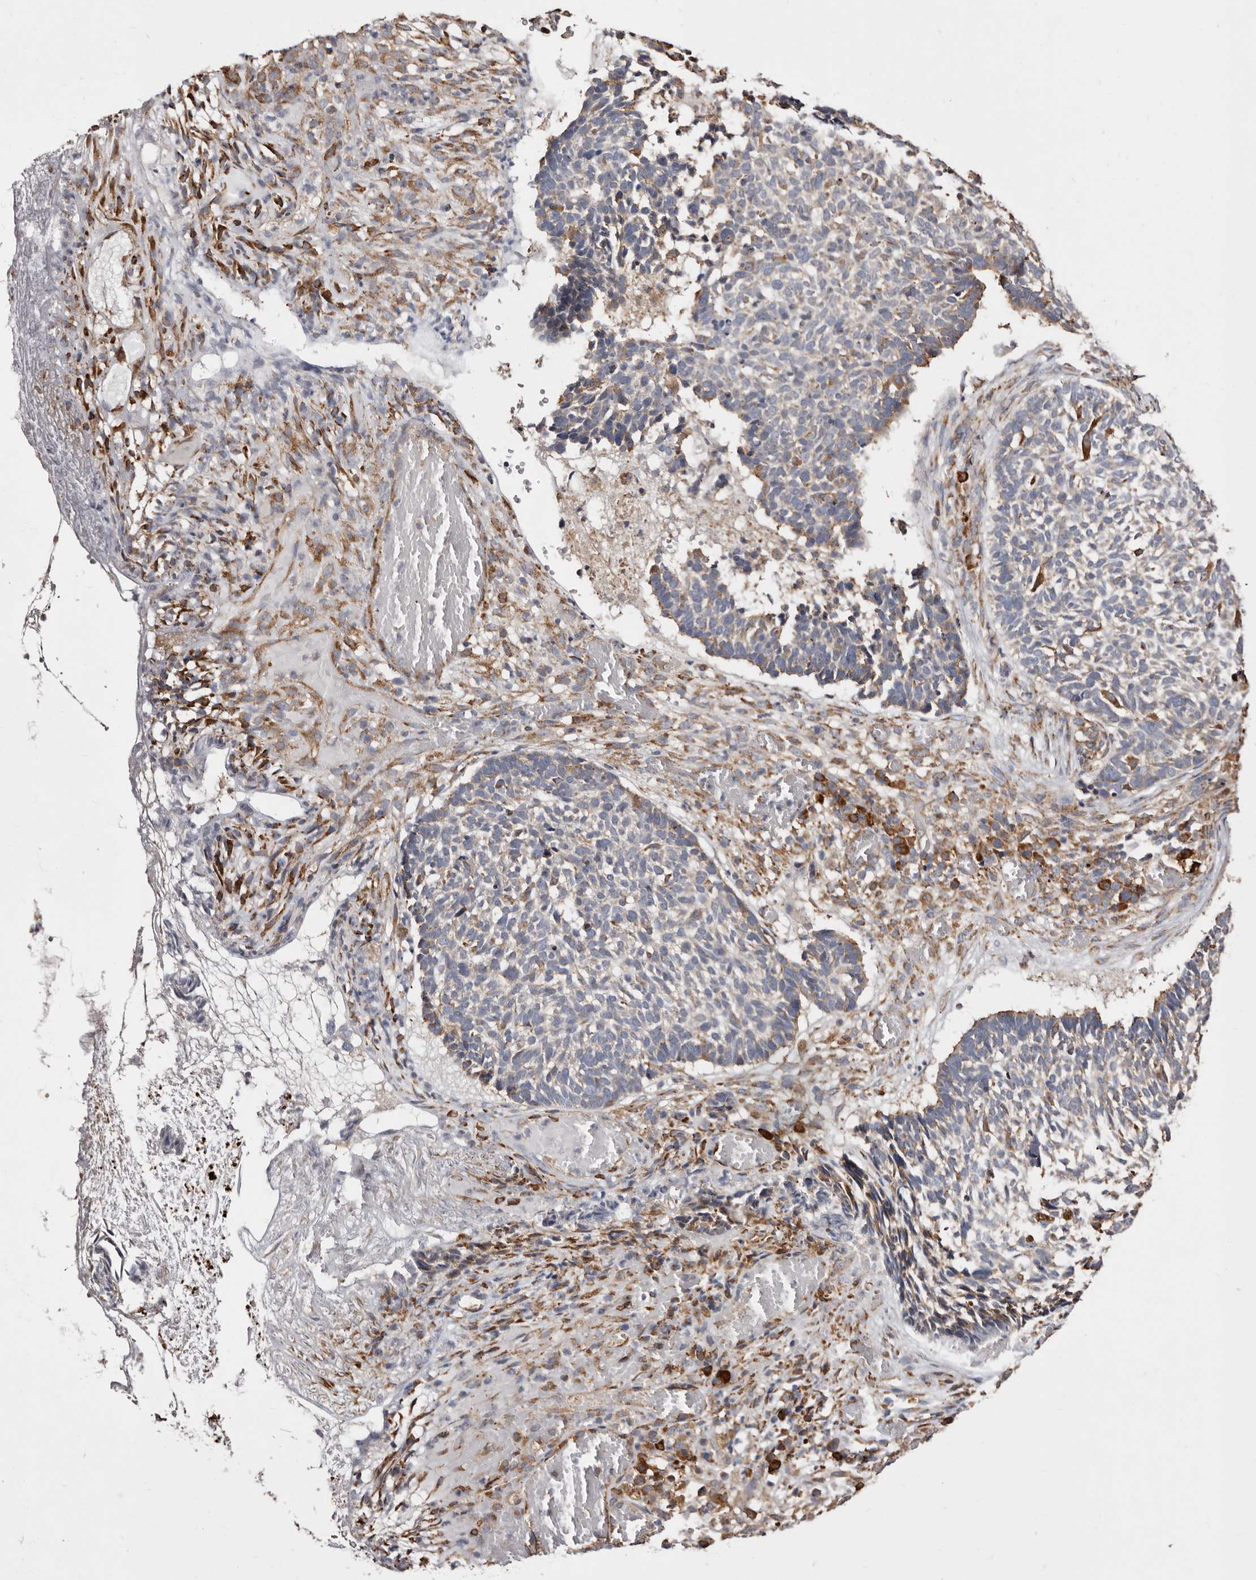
{"staining": {"intensity": "moderate", "quantity": "<25%", "location": "cytoplasmic/membranous"}, "tissue": "skin cancer", "cell_type": "Tumor cells", "image_type": "cancer", "snomed": [{"axis": "morphology", "description": "Basal cell carcinoma"}, {"axis": "topography", "description": "Skin"}], "caption": "Human basal cell carcinoma (skin) stained with a protein marker exhibits moderate staining in tumor cells.", "gene": "ACBD6", "patient": {"sex": "male", "age": 85}}